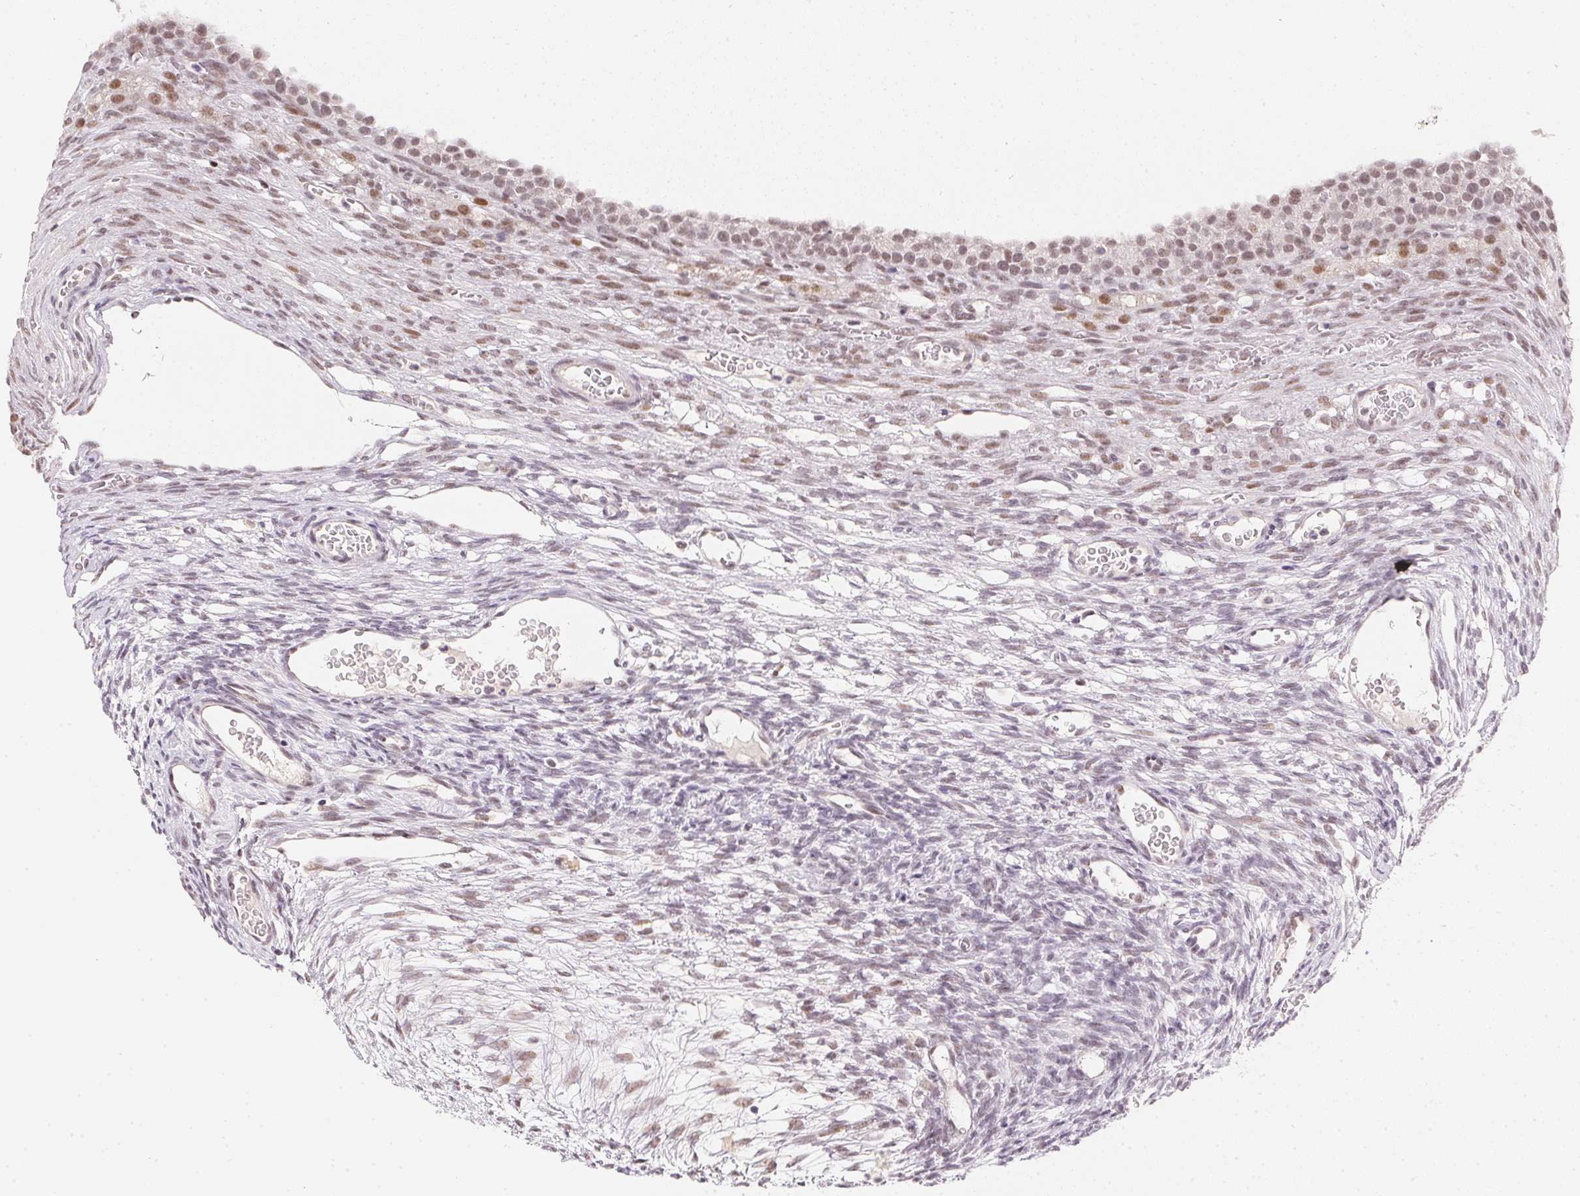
{"staining": {"intensity": "weak", "quantity": "<25%", "location": "nuclear"}, "tissue": "ovary", "cell_type": "Ovarian stroma cells", "image_type": "normal", "snomed": [{"axis": "morphology", "description": "Normal tissue, NOS"}, {"axis": "topography", "description": "Ovary"}], "caption": "The micrograph displays no staining of ovarian stroma cells in benign ovary. (DAB (3,3'-diaminobenzidine) immunohistochemistry with hematoxylin counter stain).", "gene": "KDM4D", "patient": {"sex": "female", "age": 34}}